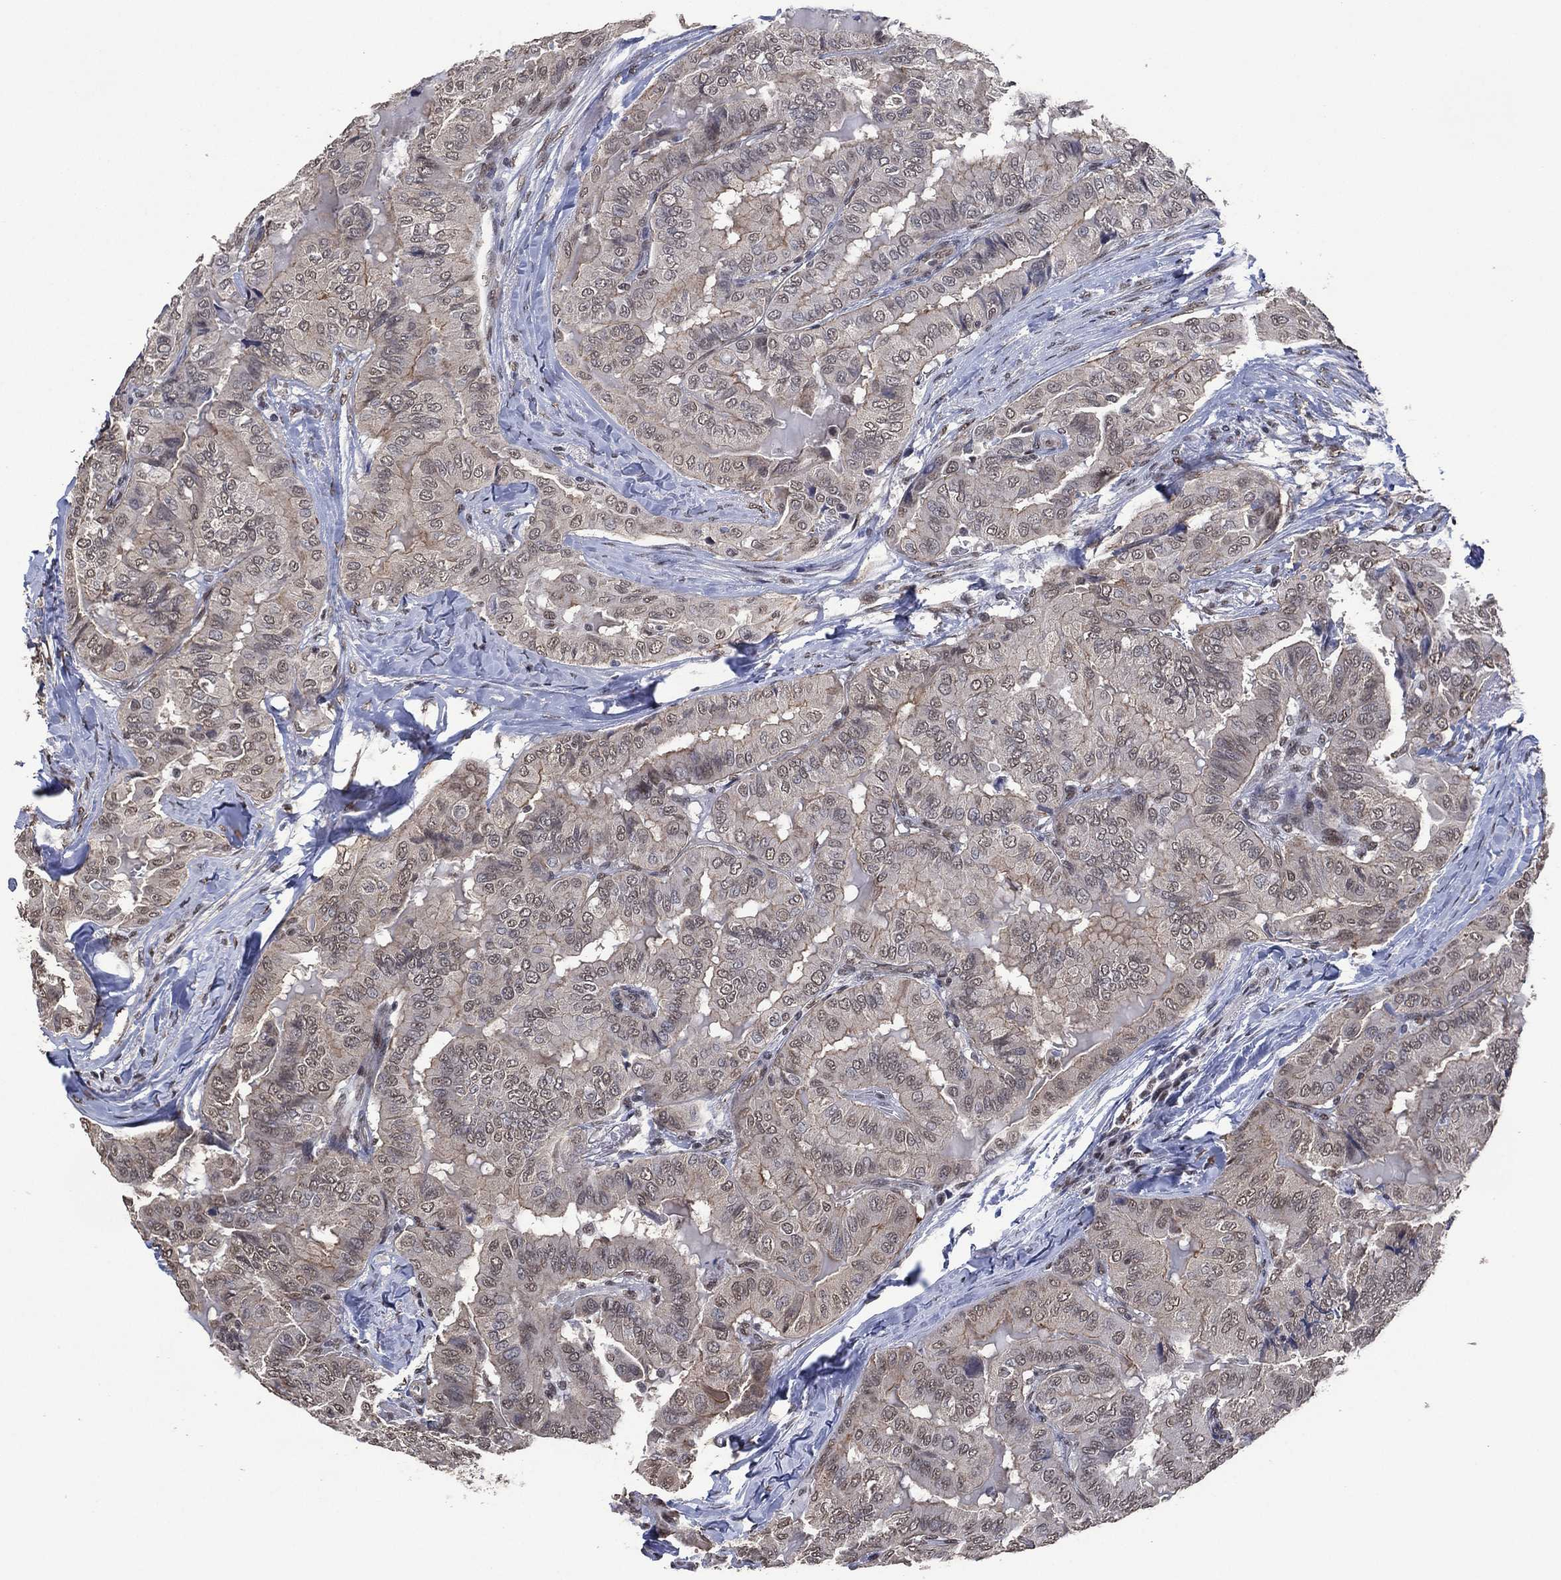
{"staining": {"intensity": "negative", "quantity": "none", "location": "none"}, "tissue": "thyroid cancer", "cell_type": "Tumor cells", "image_type": "cancer", "snomed": [{"axis": "morphology", "description": "Papillary adenocarcinoma, NOS"}, {"axis": "topography", "description": "Thyroid gland"}], "caption": "High power microscopy histopathology image of an IHC image of thyroid cancer (papillary adenocarcinoma), revealing no significant staining in tumor cells. The staining was performed using DAB to visualize the protein expression in brown, while the nuclei were stained in blue with hematoxylin (Magnification: 20x).", "gene": "EHMT1", "patient": {"sex": "female", "age": 68}}